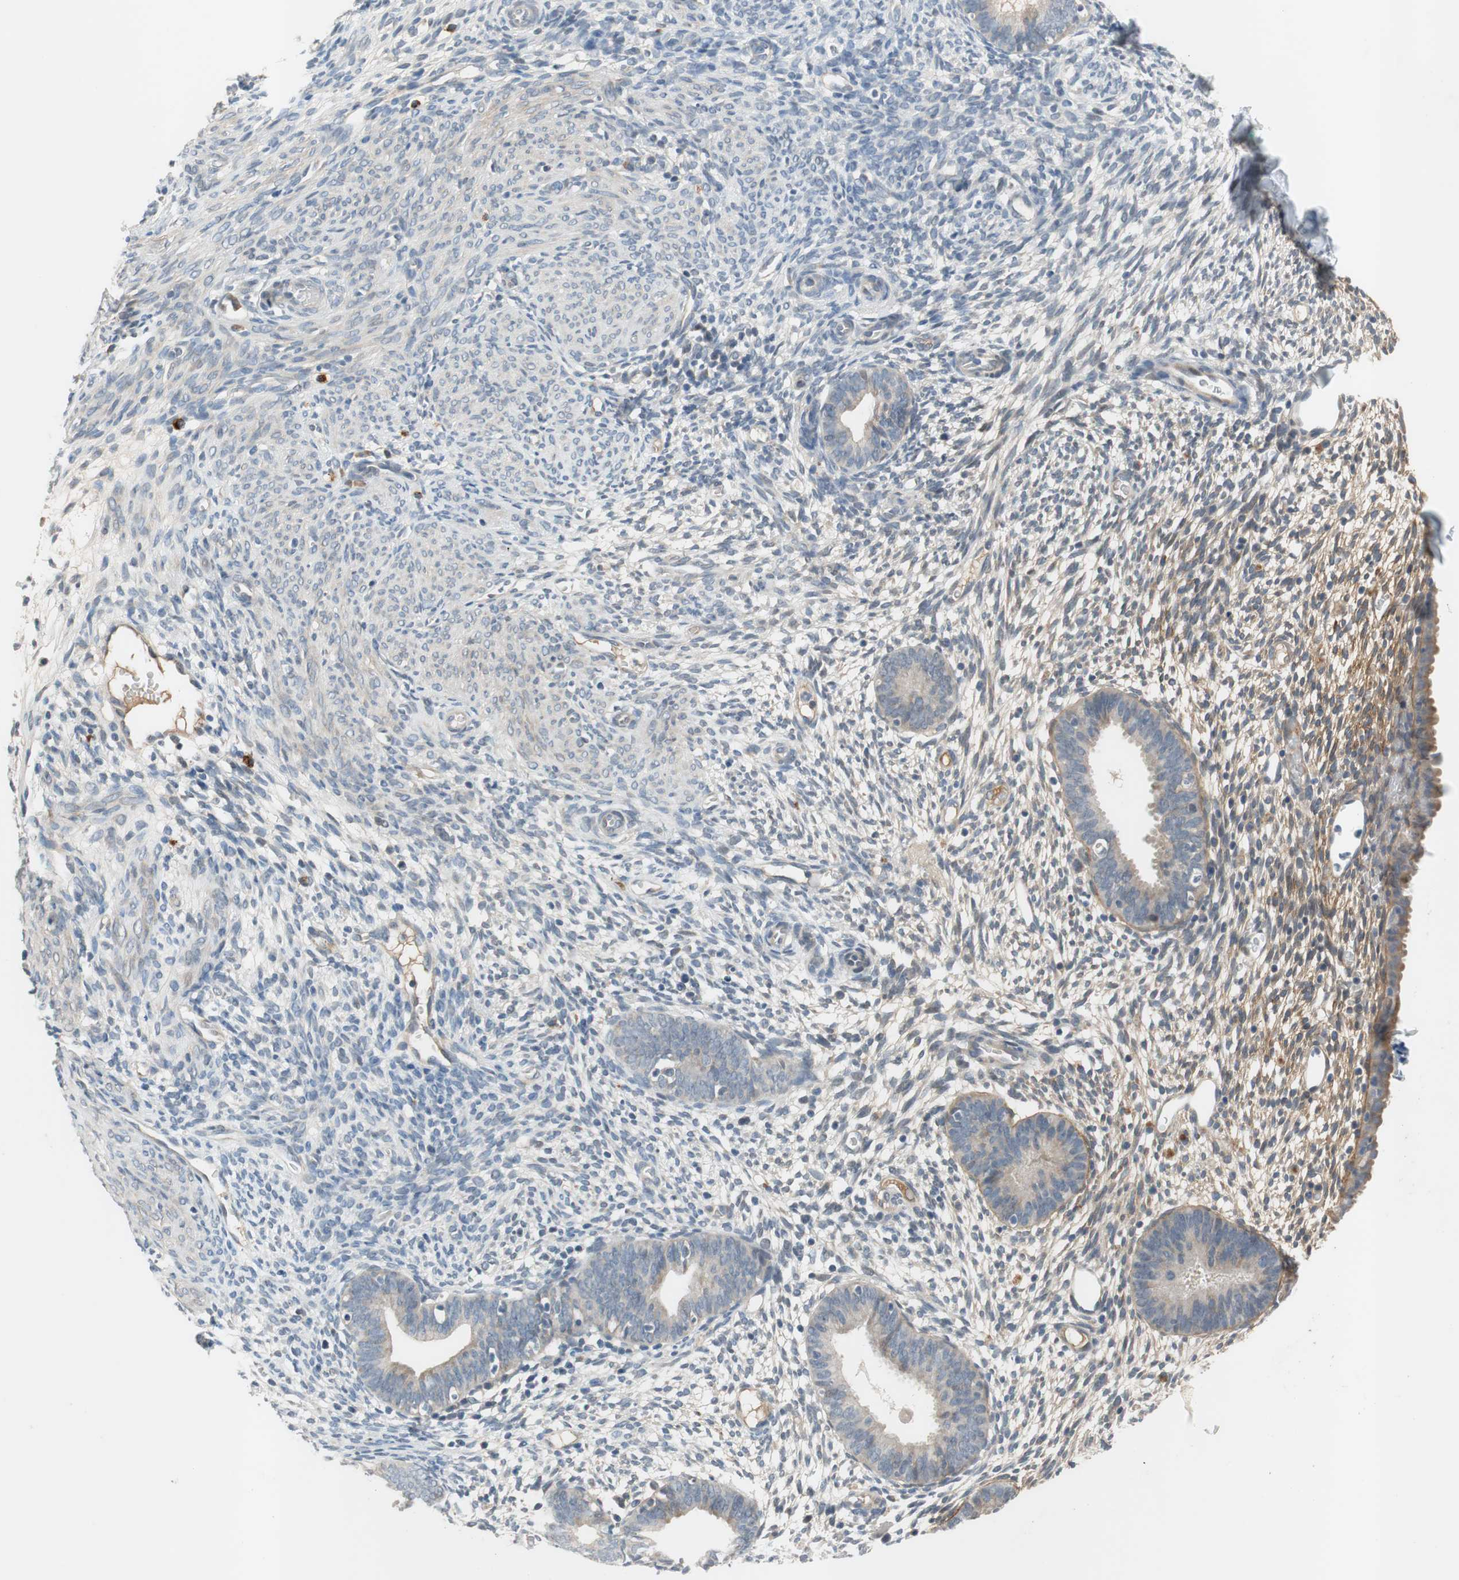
{"staining": {"intensity": "weak", "quantity": "25%-75%", "location": "cytoplasmic/membranous"}, "tissue": "endometrium", "cell_type": "Cells in endometrial stroma", "image_type": "normal", "snomed": [{"axis": "morphology", "description": "Normal tissue, NOS"}, {"axis": "morphology", "description": "Atrophy, NOS"}, {"axis": "topography", "description": "Uterus"}, {"axis": "topography", "description": "Endometrium"}], "caption": "Unremarkable endometrium demonstrates weak cytoplasmic/membranous expression in about 25%-75% of cells in endometrial stroma, visualized by immunohistochemistry. (Brightfield microscopy of DAB IHC at high magnification).", "gene": "COL12A1", "patient": {"sex": "female", "age": 68}}